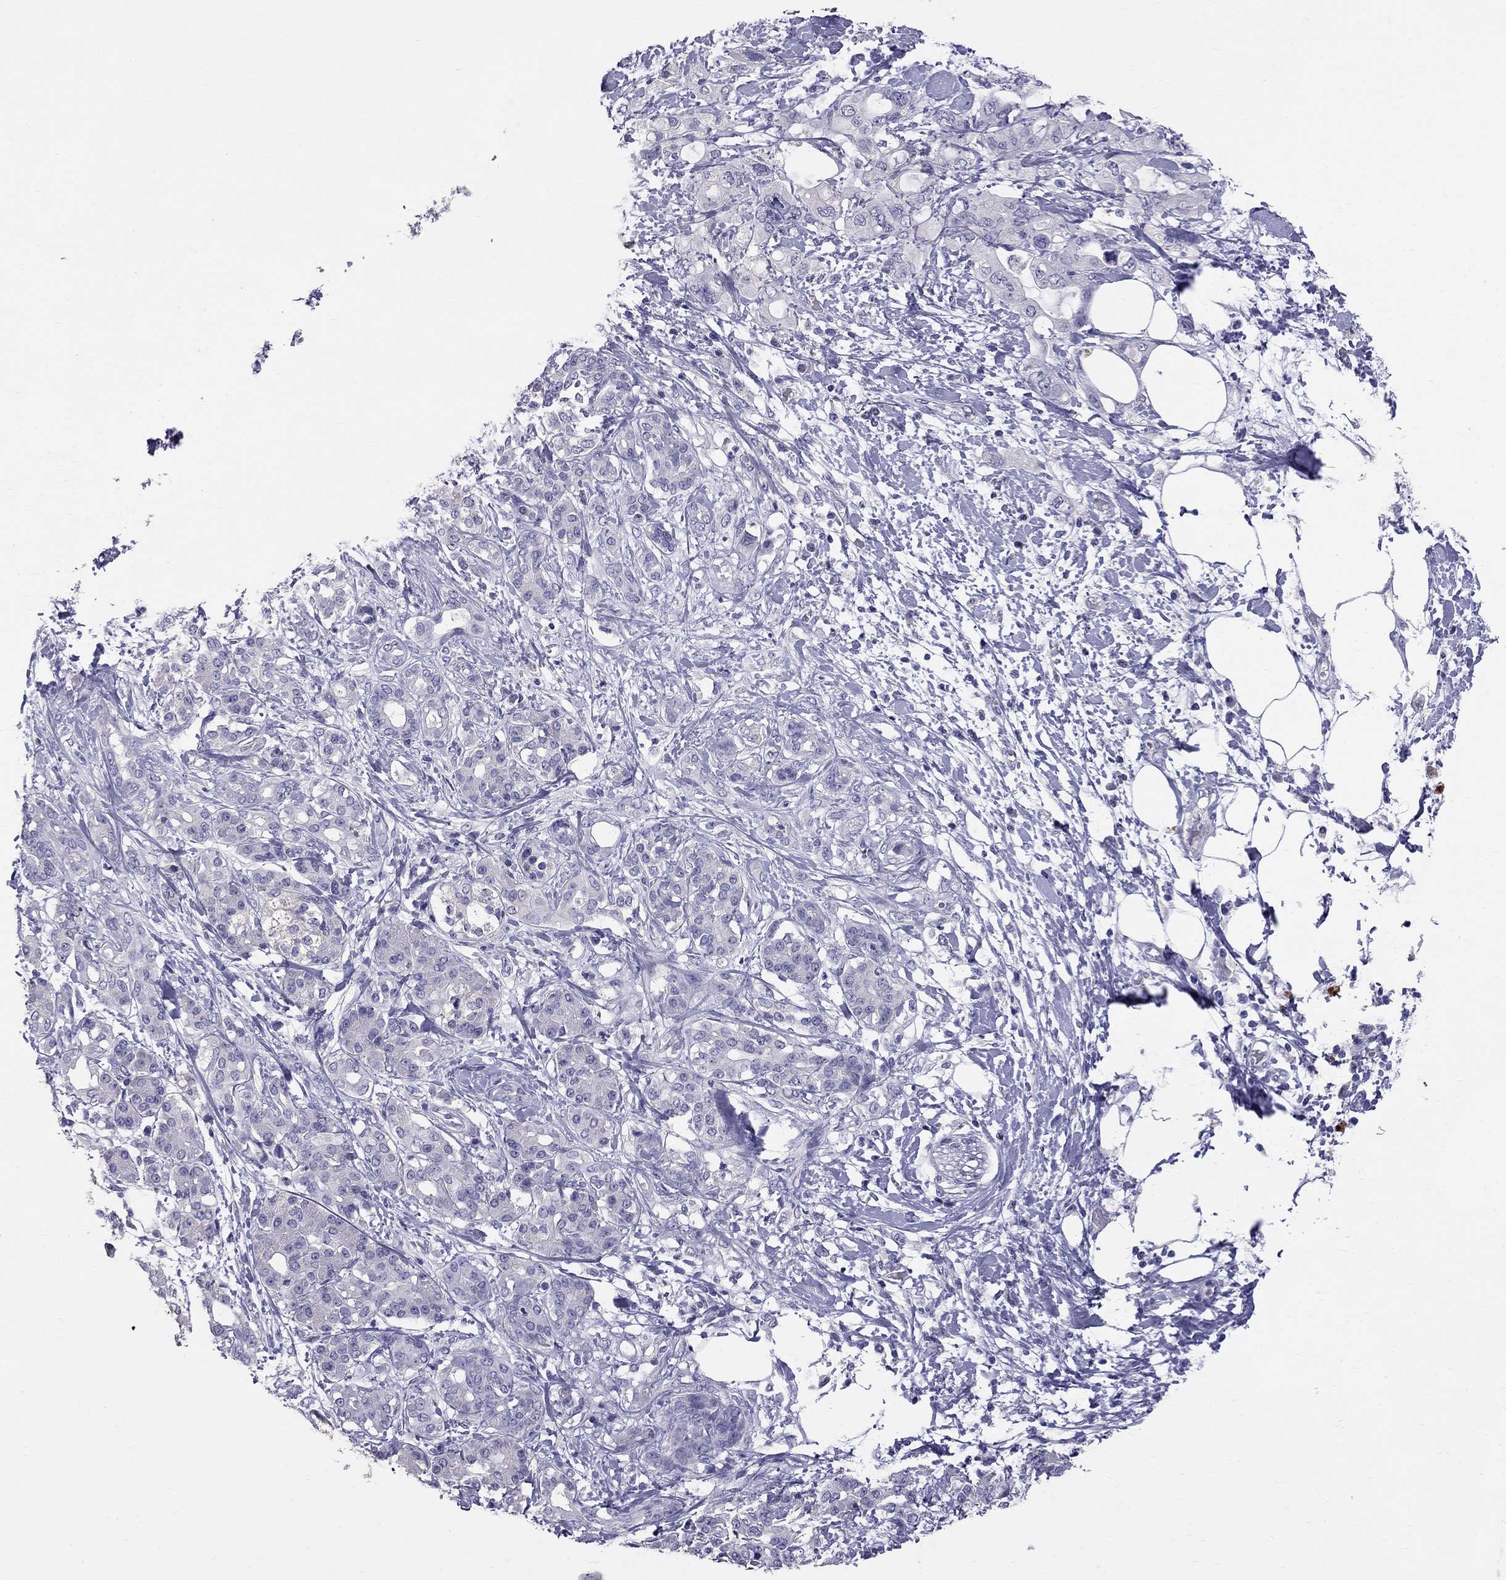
{"staining": {"intensity": "negative", "quantity": "none", "location": "none"}, "tissue": "pancreatic cancer", "cell_type": "Tumor cells", "image_type": "cancer", "snomed": [{"axis": "morphology", "description": "Adenocarcinoma, NOS"}, {"axis": "topography", "description": "Pancreas"}], "caption": "IHC histopathology image of neoplastic tissue: pancreatic adenocarcinoma stained with DAB reveals no significant protein expression in tumor cells.", "gene": "CFAP91", "patient": {"sex": "female", "age": 56}}